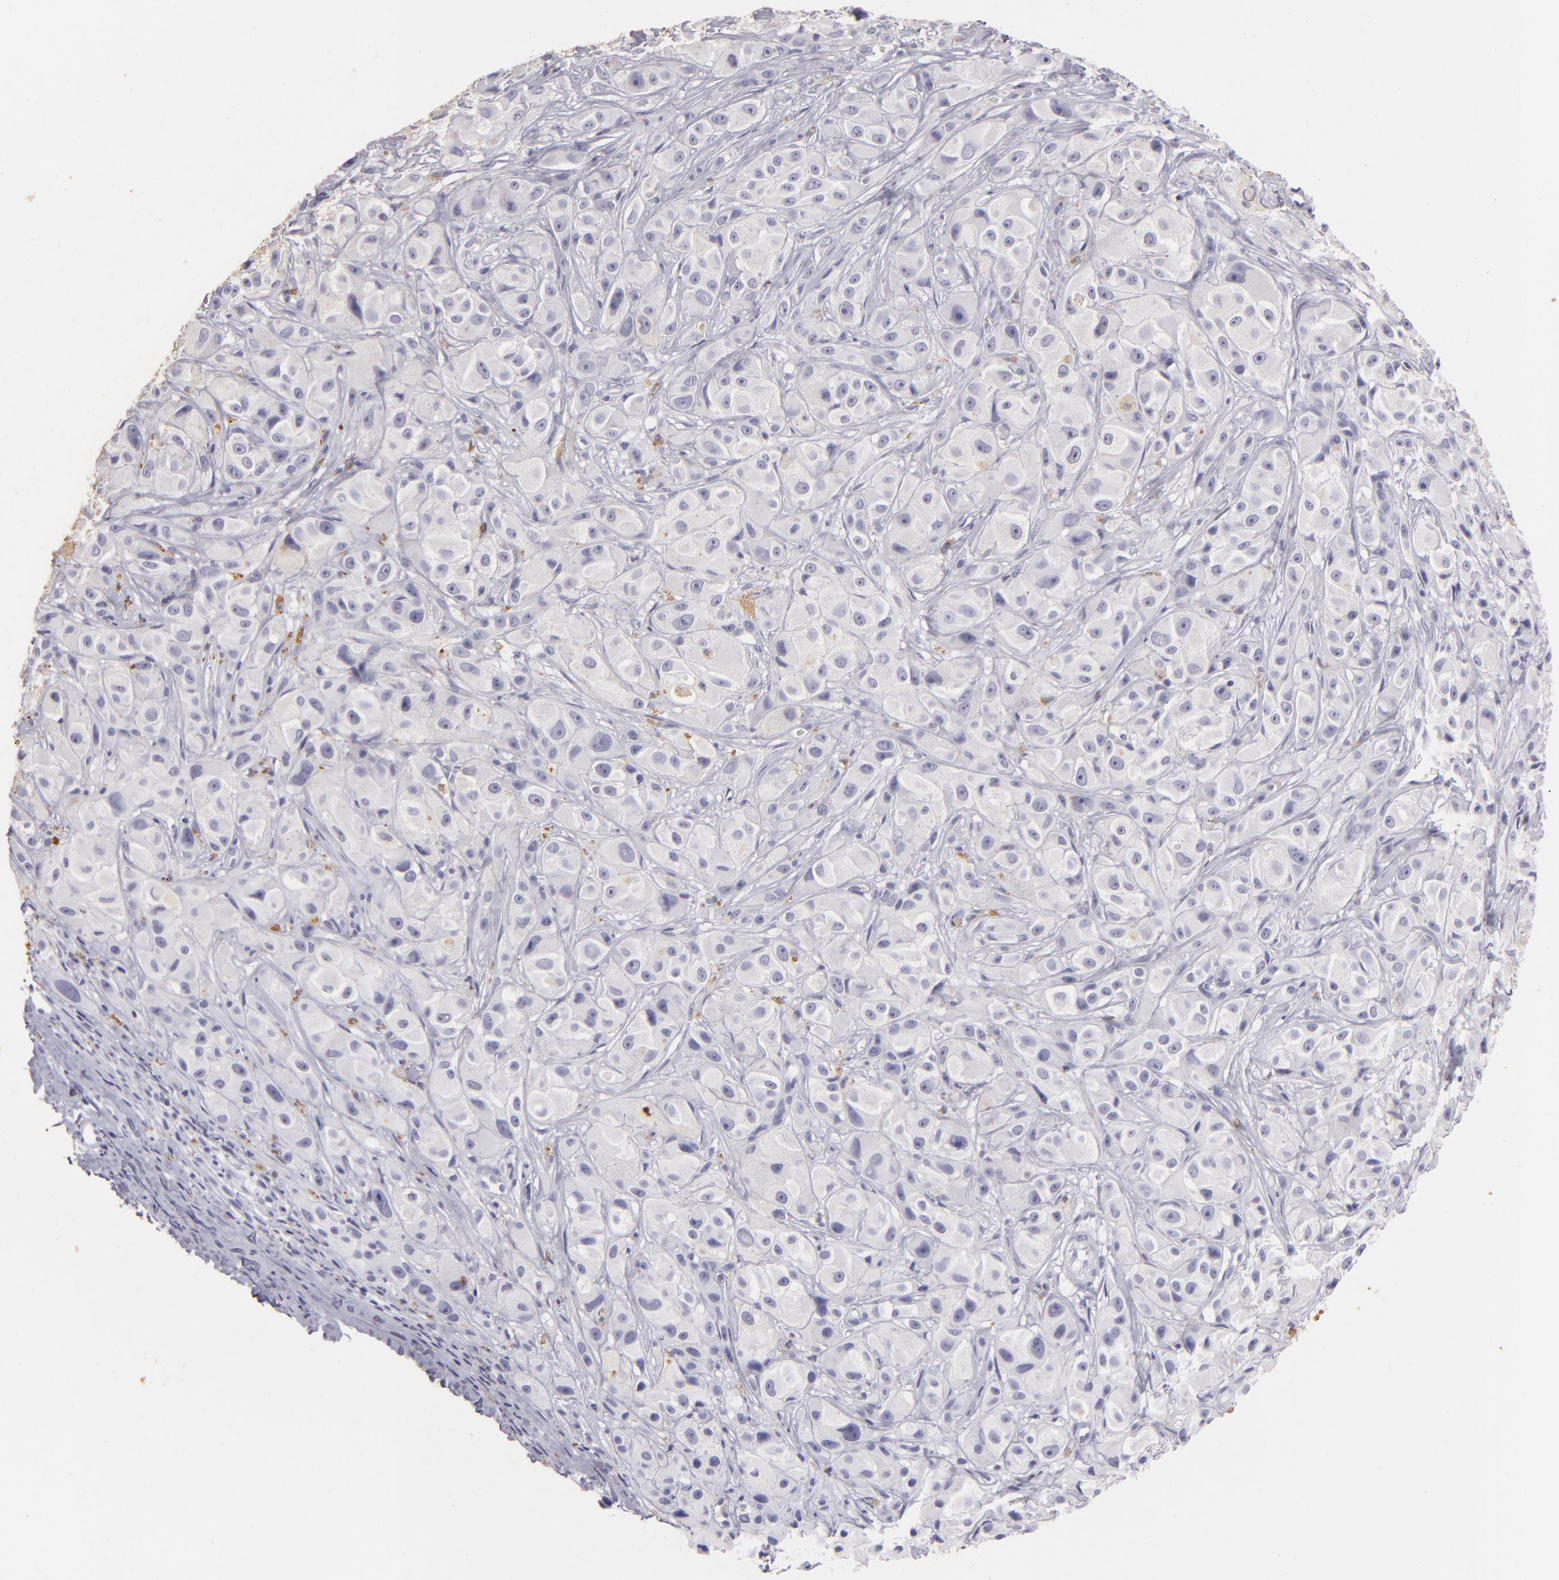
{"staining": {"intensity": "negative", "quantity": "none", "location": "none"}, "tissue": "melanoma", "cell_type": "Tumor cells", "image_type": "cancer", "snomed": [{"axis": "morphology", "description": "Malignant melanoma, NOS"}, {"axis": "topography", "description": "Skin"}], "caption": "Immunohistochemistry (IHC) of human melanoma shows no positivity in tumor cells.", "gene": "FLG", "patient": {"sex": "male", "age": 56}}